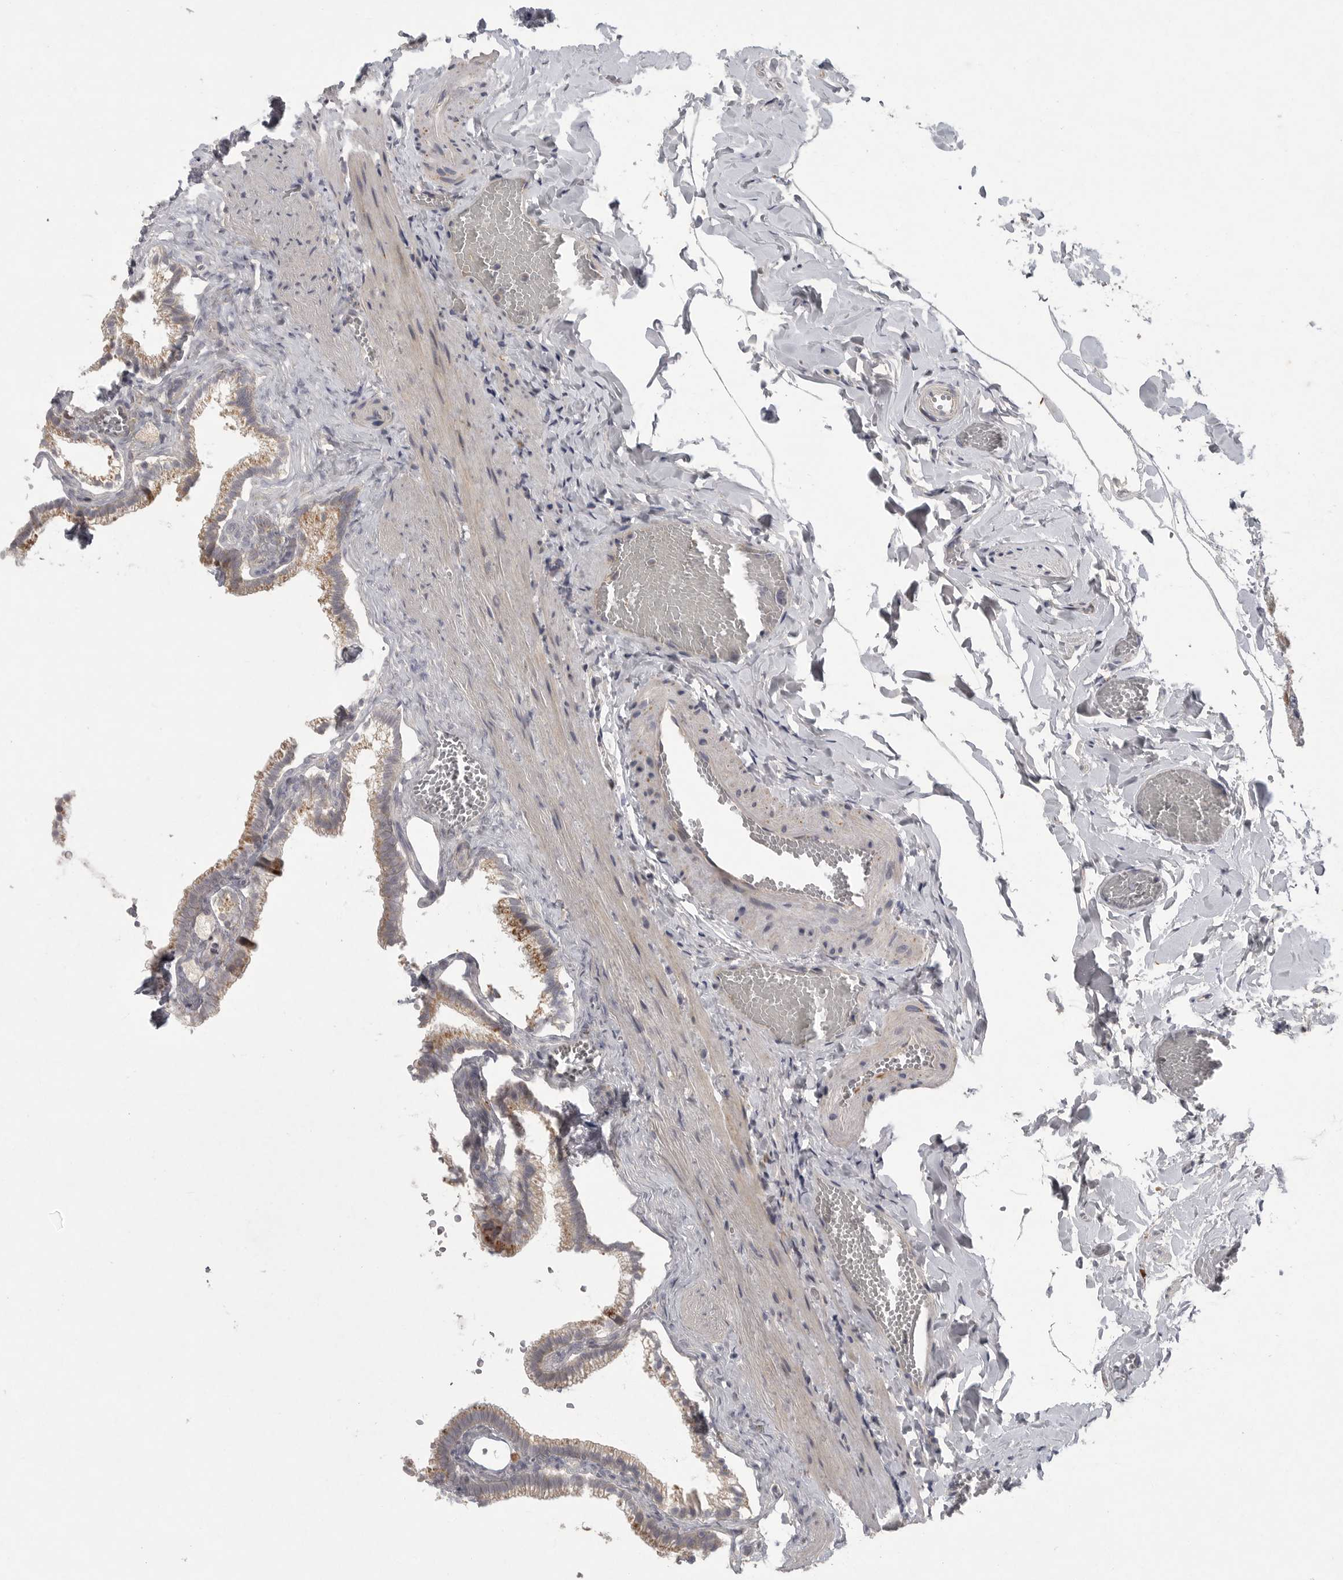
{"staining": {"intensity": "moderate", "quantity": ">75%", "location": "cytoplasmic/membranous"}, "tissue": "gallbladder", "cell_type": "Glandular cells", "image_type": "normal", "snomed": [{"axis": "morphology", "description": "Normal tissue, NOS"}, {"axis": "topography", "description": "Gallbladder"}], "caption": "Unremarkable gallbladder was stained to show a protein in brown. There is medium levels of moderate cytoplasmic/membranous expression in about >75% of glandular cells. Using DAB (brown) and hematoxylin (blue) stains, captured at high magnification using brightfield microscopy.", "gene": "LAMTOR3", "patient": {"sex": "male", "age": 38}}